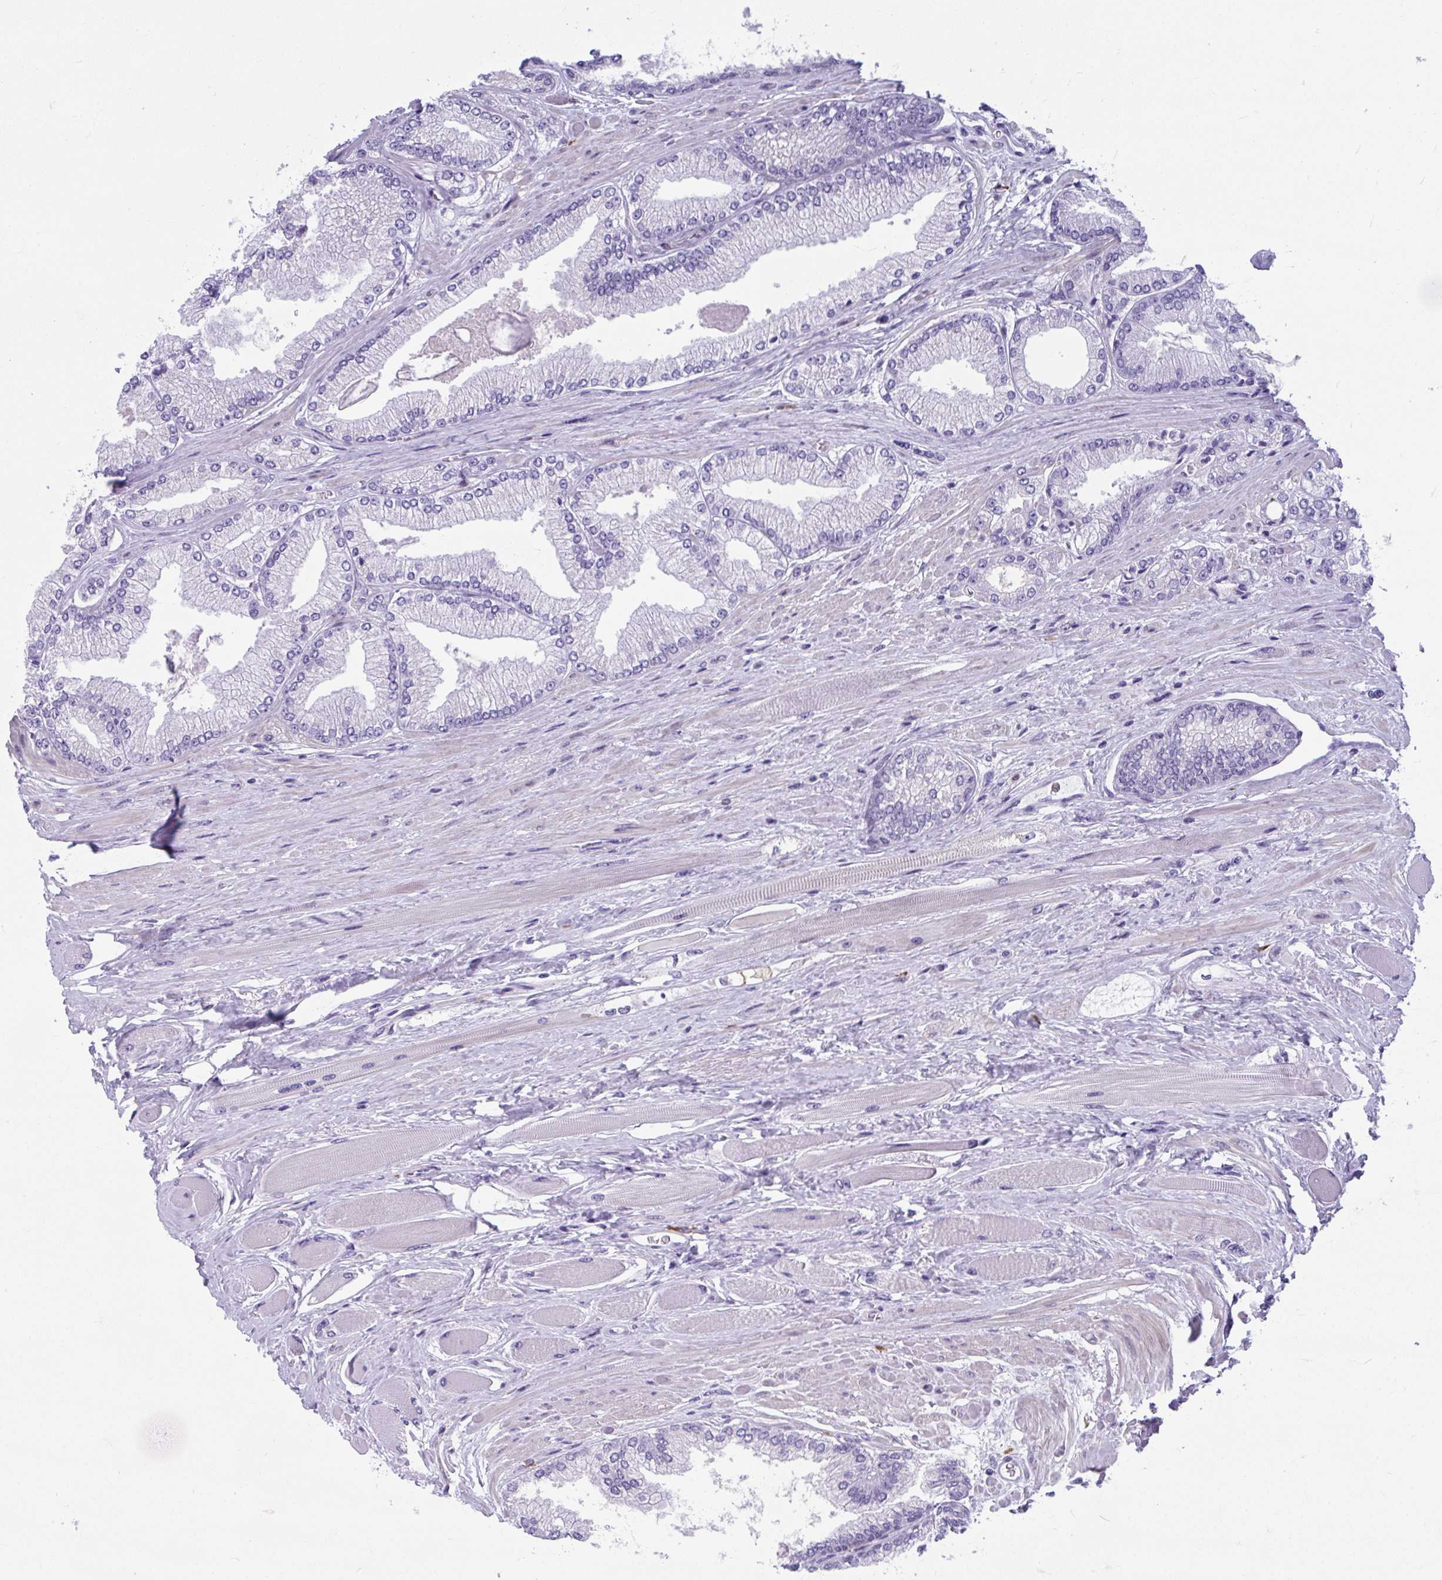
{"staining": {"intensity": "negative", "quantity": "none", "location": "none"}, "tissue": "prostate cancer", "cell_type": "Tumor cells", "image_type": "cancer", "snomed": [{"axis": "morphology", "description": "Adenocarcinoma, Low grade"}, {"axis": "topography", "description": "Prostate"}], "caption": "This is an IHC image of human low-grade adenocarcinoma (prostate). There is no positivity in tumor cells.", "gene": "ISL1", "patient": {"sex": "male", "age": 67}}